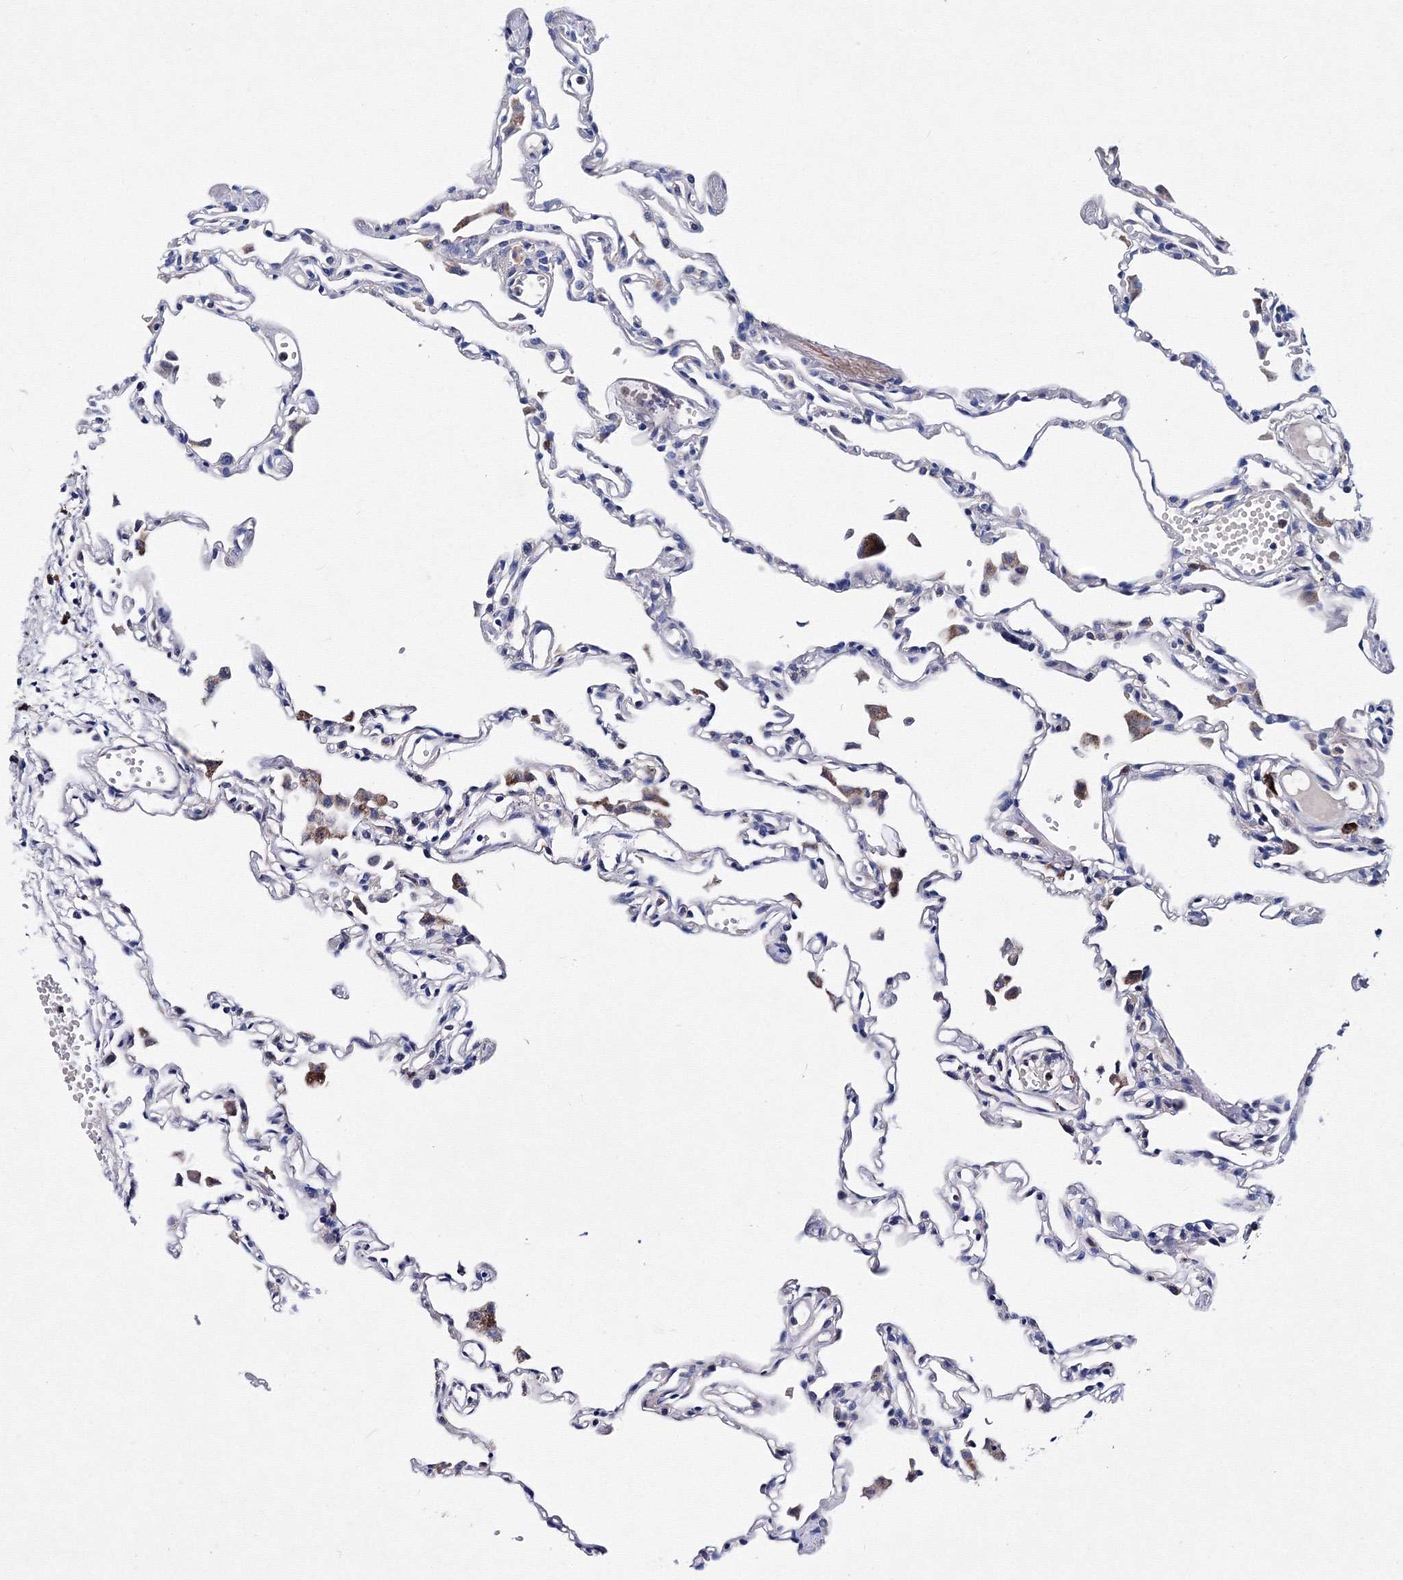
{"staining": {"intensity": "negative", "quantity": "none", "location": "none"}, "tissue": "lung", "cell_type": "Alveolar cells", "image_type": "normal", "snomed": [{"axis": "morphology", "description": "Normal tissue, NOS"}, {"axis": "topography", "description": "Lung"}], "caption": "IHC photomicrograph of benign human lung stained for a protein (brown), which reveals no expression in alveolar cells. The staining was performed using DAB (3,3'-diaminobenzidine) to visualize the protein expression in brown, while the nuclei were stained in blue with hematoxylin (Magnification: 20x).", "gene": "TRPM2", "patient": {"sex": "female", "age": 49}}